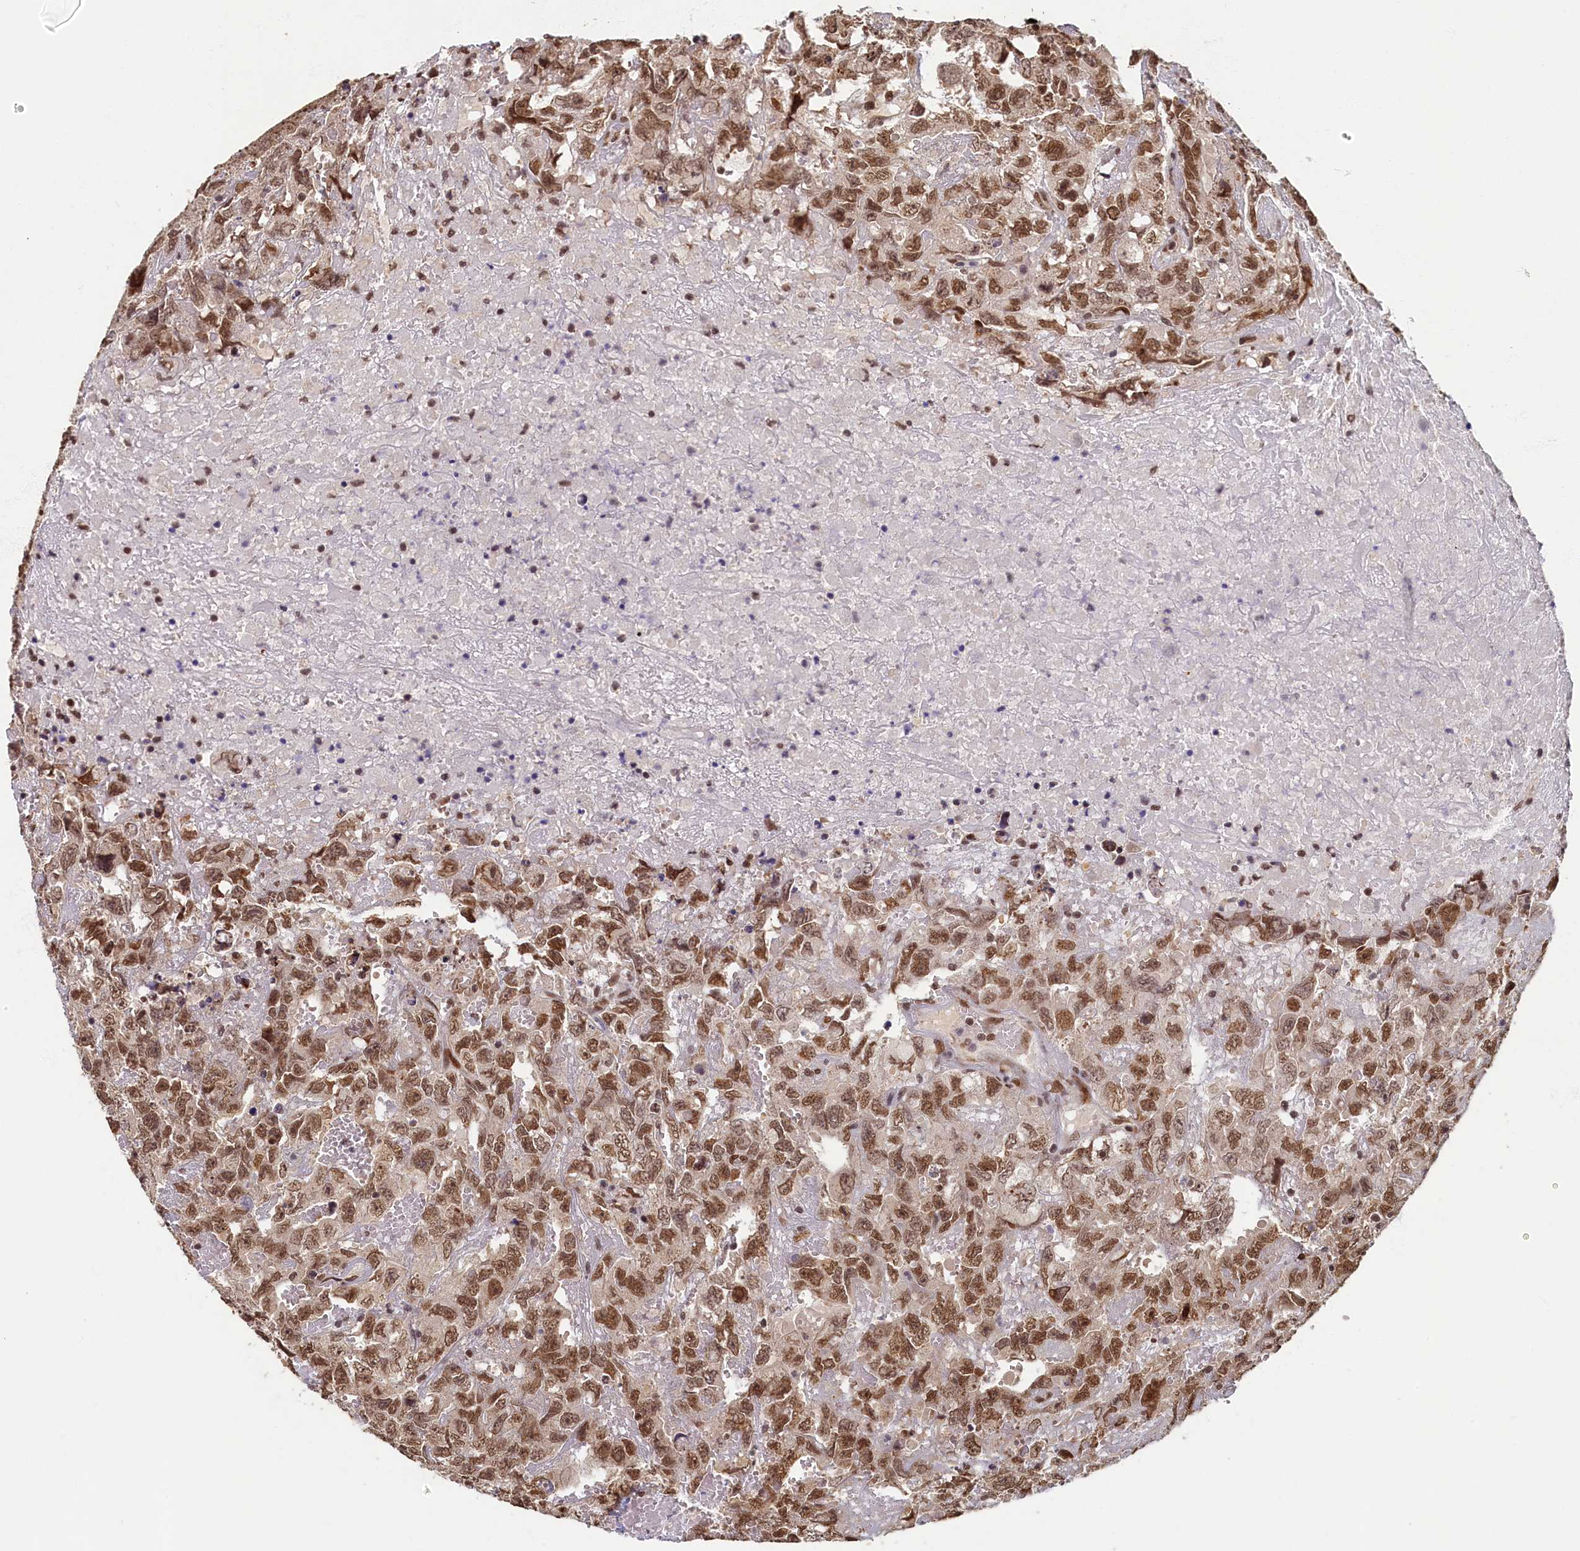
{"staining": {"intensity": "moderate", "quantity": ">75%", "location": "nuclear"}, "tissue": "testis cancer", "cell_type": "Tumor cells", "image_type": "cancer", "snomed": [{"axis": "morphology", "description": "Carcinoma, Embryonal, NOS"}, {"axis": "topography", "description": "Testis"}], "caption": "DAB (3,3'-diaminobenzidine) immunohistochemical staining of human testis cancer reveals moderate nuclear protein positivity in approximately >75% of tumor cells.", "gene": "CKAP2L", "patient": {"sex": "male", "age": 45}}